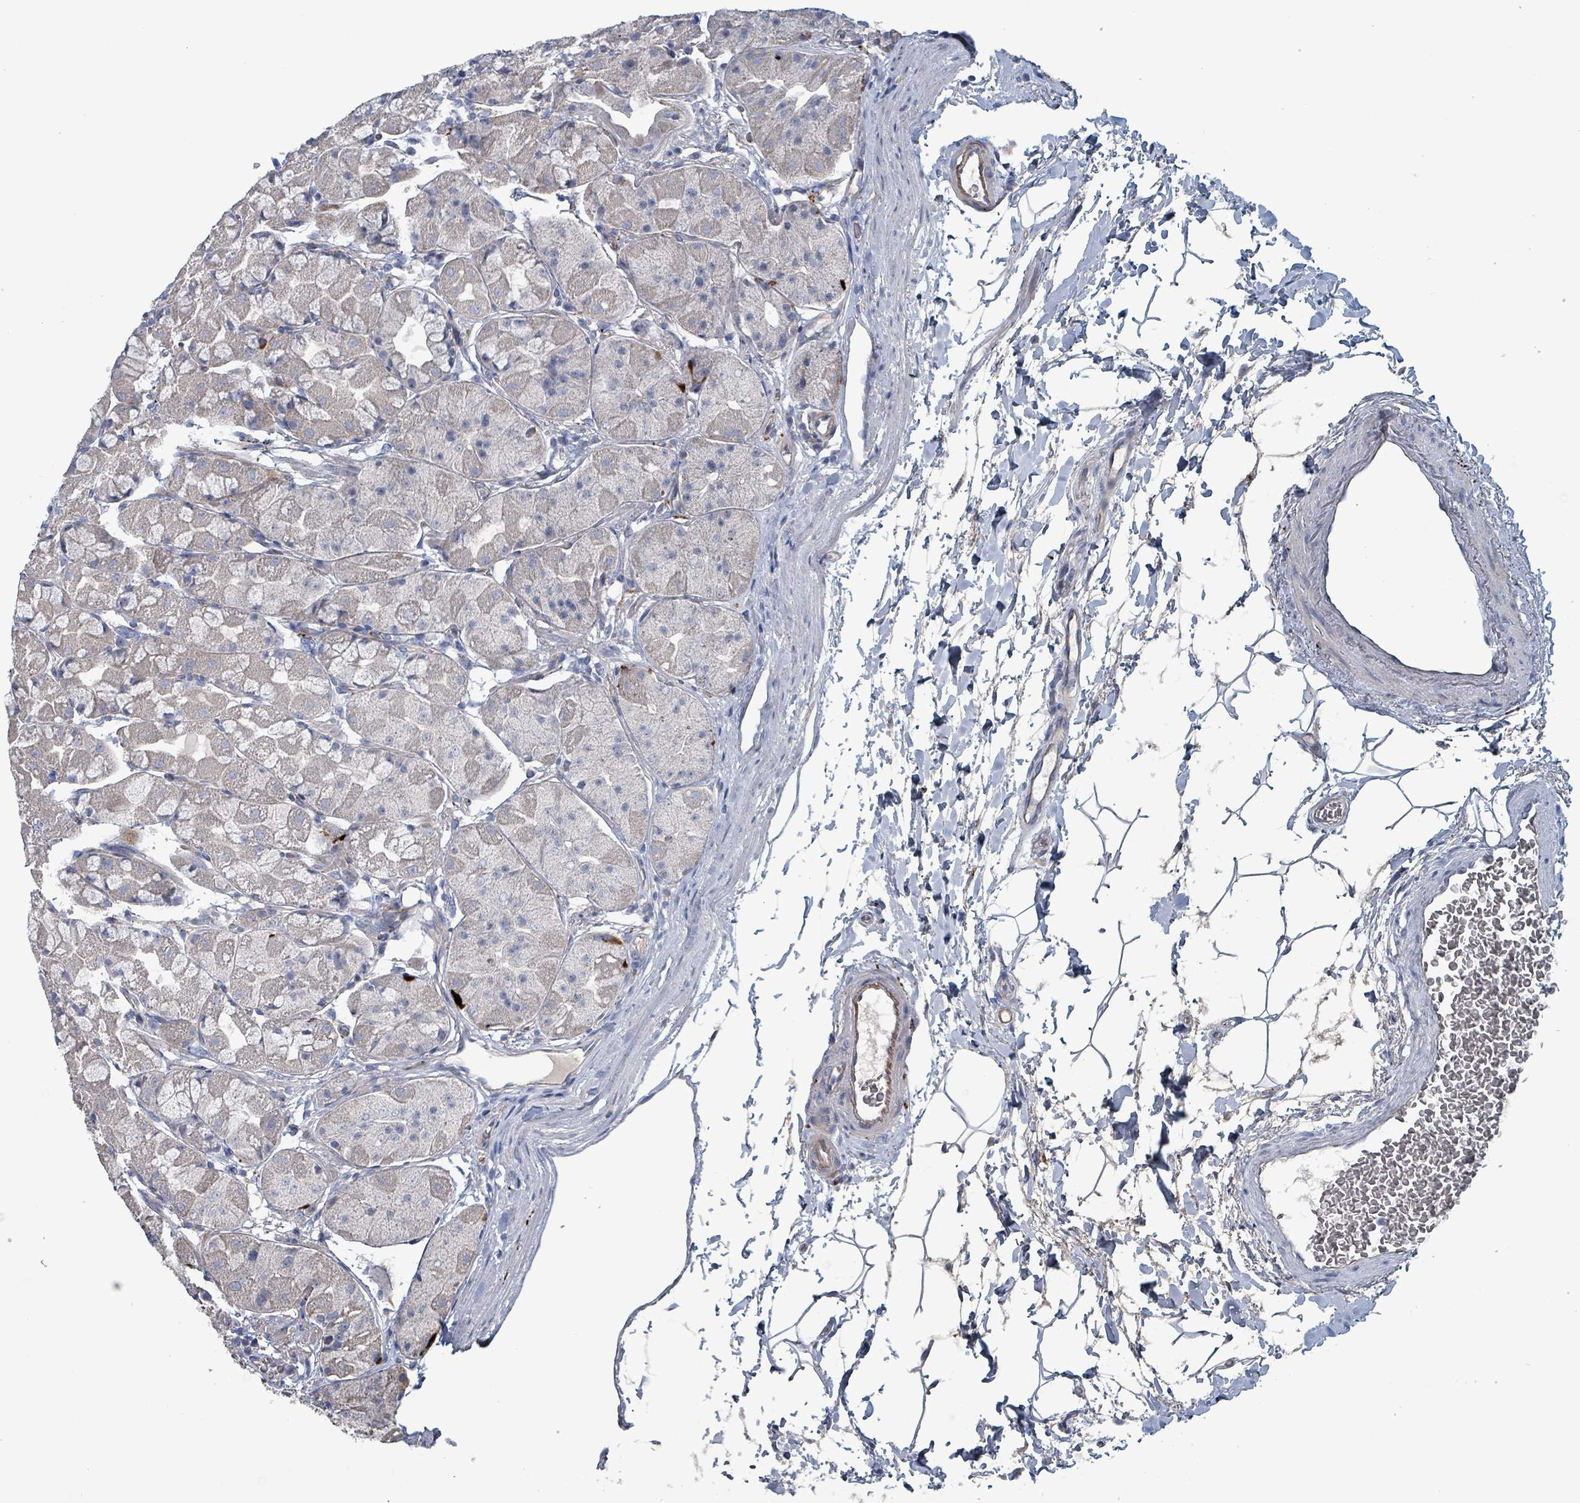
{"staining": {"intensity": "strong", "quantity": "<25%", "location": "cytoplasmic/membranous"}, "tissue": "stomach", "cell_type": "Glandular cells", "image_type": "normal", "snomed": [{"axis": "morphology", "description": "Normal tissue, NOS"}, {"axis": "topography", "description": "Stomach"}], "caption": "This is an image of immunohistochemistry staining of benign stomach, which shows strong staining in the cytoplasmic/membranous of glandular cells.", "gene": "TAAR5", "patient": {"sex": "male", "age": 57}}